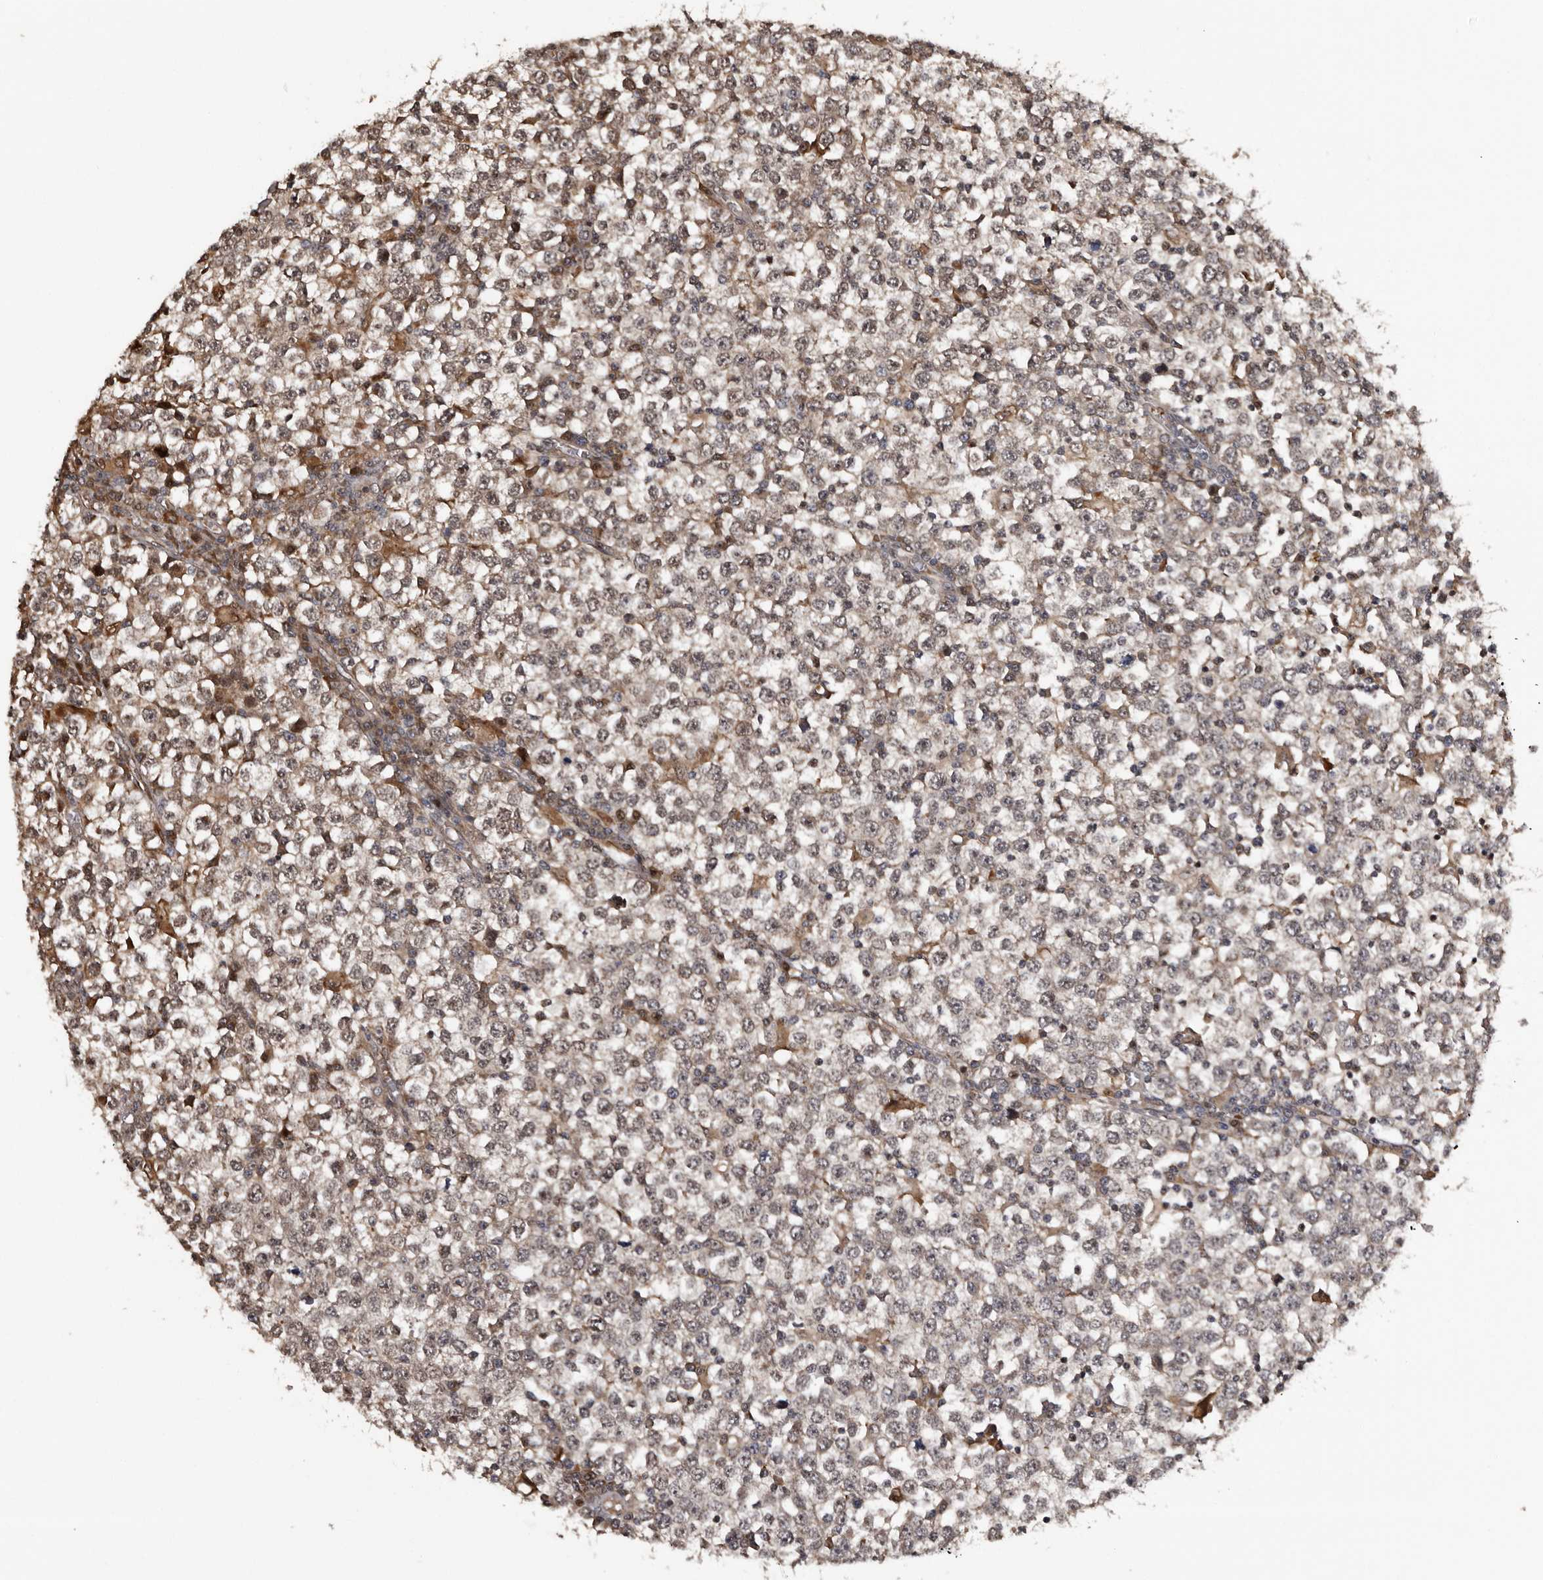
{"staining": {"intensity": "weak", "quantity": "<25%", "location": "cytoplasmic/membranous,nuclear"}, "tissue": "testis cancer", "cell_type": "Tumor cells", "image_type": "cancer", "snomed": [{"axis": "morphology", "description": "Seminoma, NOS"}, {"axis": "topography", "description": "Testis"}], "caption": "Immunohistochemistry (IHC) of human testis cancer (seminoma) demonstrates no expression in tumor cells.", "gene": "SERTAD4", "patient": {"sex": "male", "age": 65}}